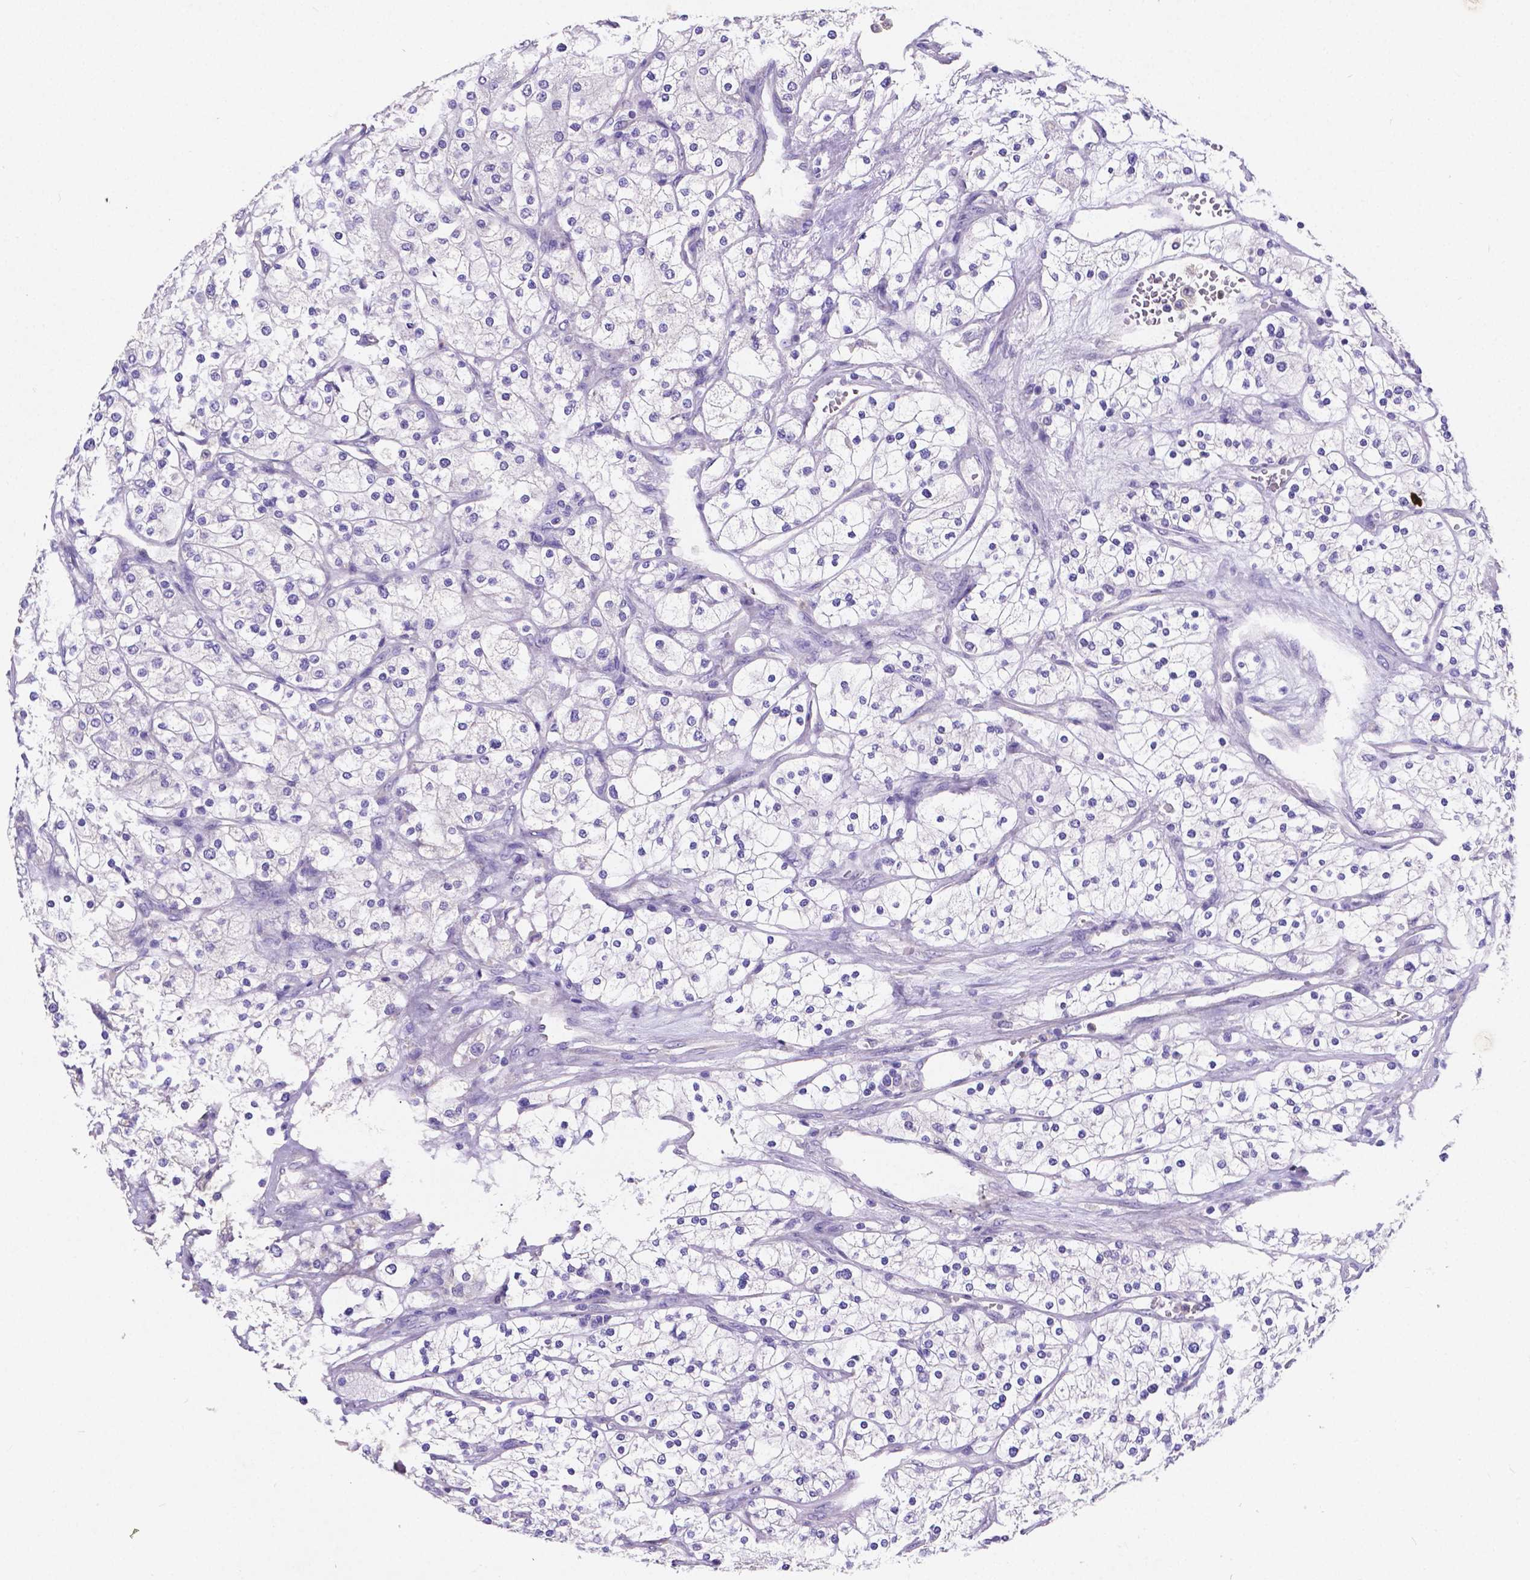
{"staining": {"intensity": "negative", "quantity": "none", "location": "none"}, "tissue": "renal cancer", "cell_type": "Tumor cells", "image_type": "cancer", "snomed": [{"axis": "morphology", "description": "Adenocarcinoma, NOS"}, {"axis": "topography", "description": "Kidney"}], "caption": "Immunohistochemistry photomicrograph of neoplastic tissue: human renal cancer stained with DAB displays no significant protein positivity in tumor cells.", "gene": "ATP6V1D", "patient": {"sex": "male", "age": 80}}